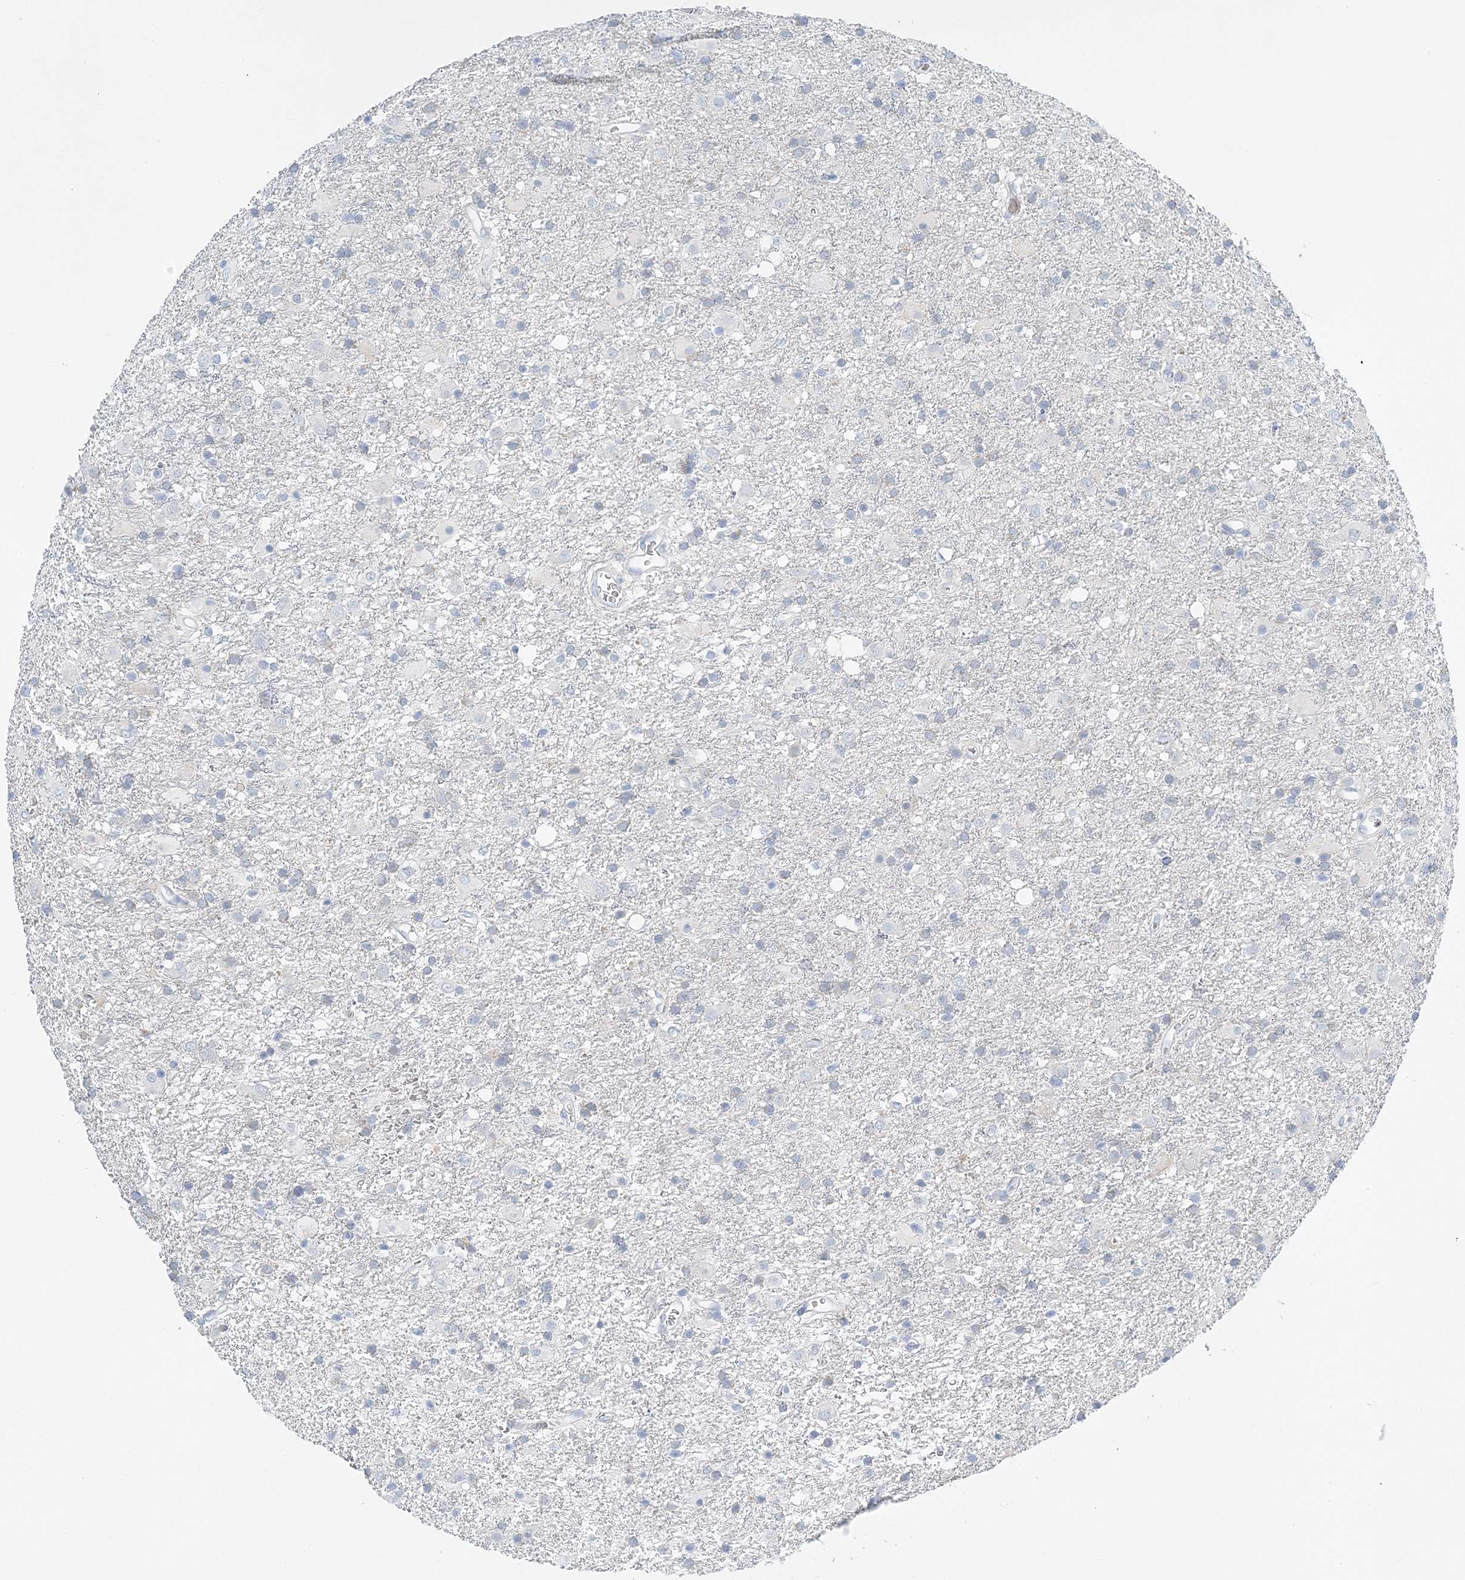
{"staining": {"intensity": "weak", "quantity": "<25%", "location": "cytoplasmic/membranous"}, "tissue": "glioma", "cell_type": "Tumor cells", "image_type": "cancer", "snomed": [{"axis": "morphology", "description": "Glioma, malignant, Low grade"}, {"axis": "topography", "description": "Brain"}], "caption": "Immunohistochemical staining of human glioma displays no significant staining in tumor cells.", "gene": "VILL", "patient": {"sex": "male", "age": 65}}